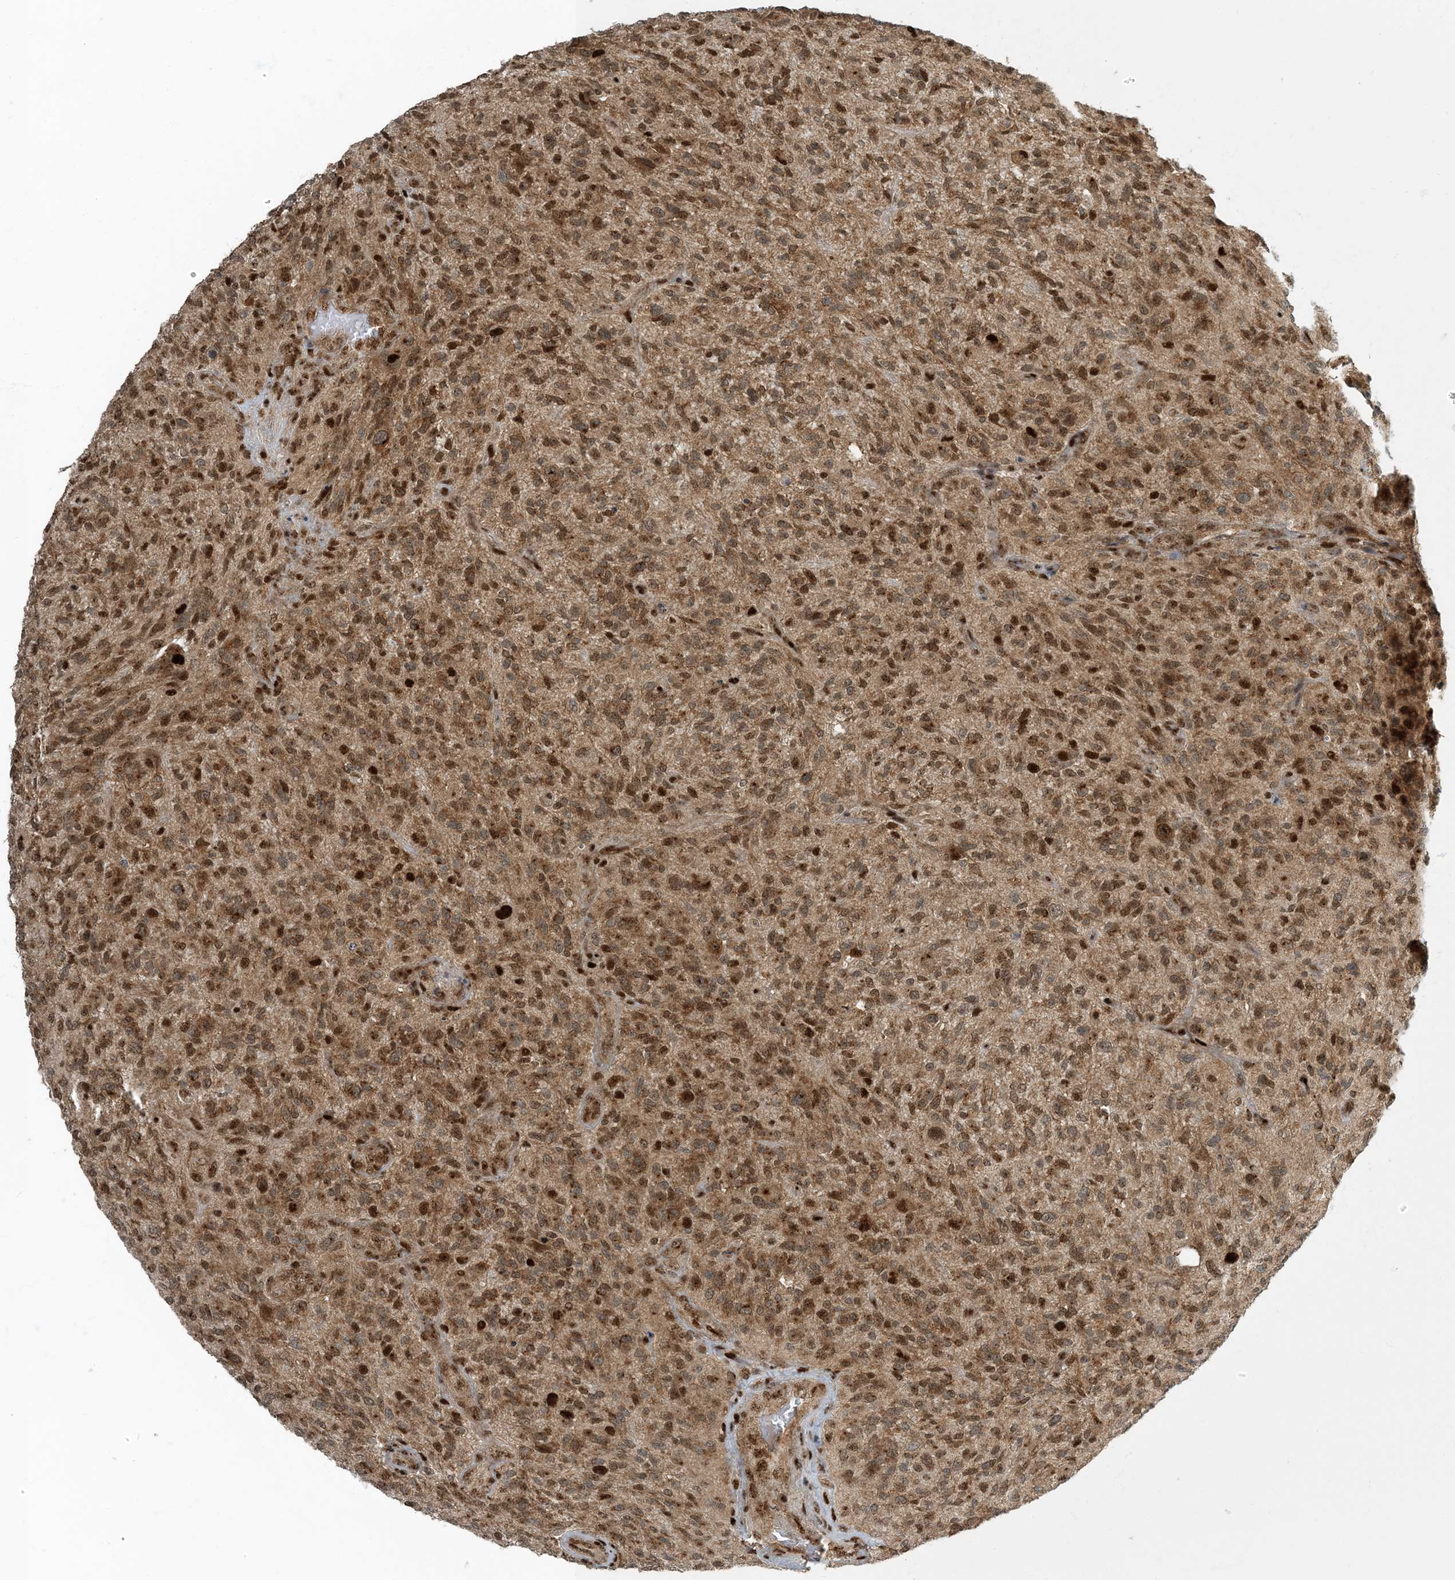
{"staining": {"intensity": "moderate", "quantity": ">75%", "location": "cytoplasmic/membranous,nuclear"}, "tissue": "glioma", "cell_type": "Tumor cells", "image_type": "cancer", "snomed": [{"axis": "morphology", "description": "Glioma, malignant, High grade"}, {"axis": "topography", "description": "Brain"}], "caption": "This histopathology image exhibits malignant glioma (high-grade) stained with immunohistochemistry (IHC) to label a protein in brown. The cytoplasmic/membranous and nuclear of tumor cells show moderate positivity for the protein. Nuclei are counter-stained blue.", "gene": "MBD1", "patient": {"sex": "male", "age": 47}}